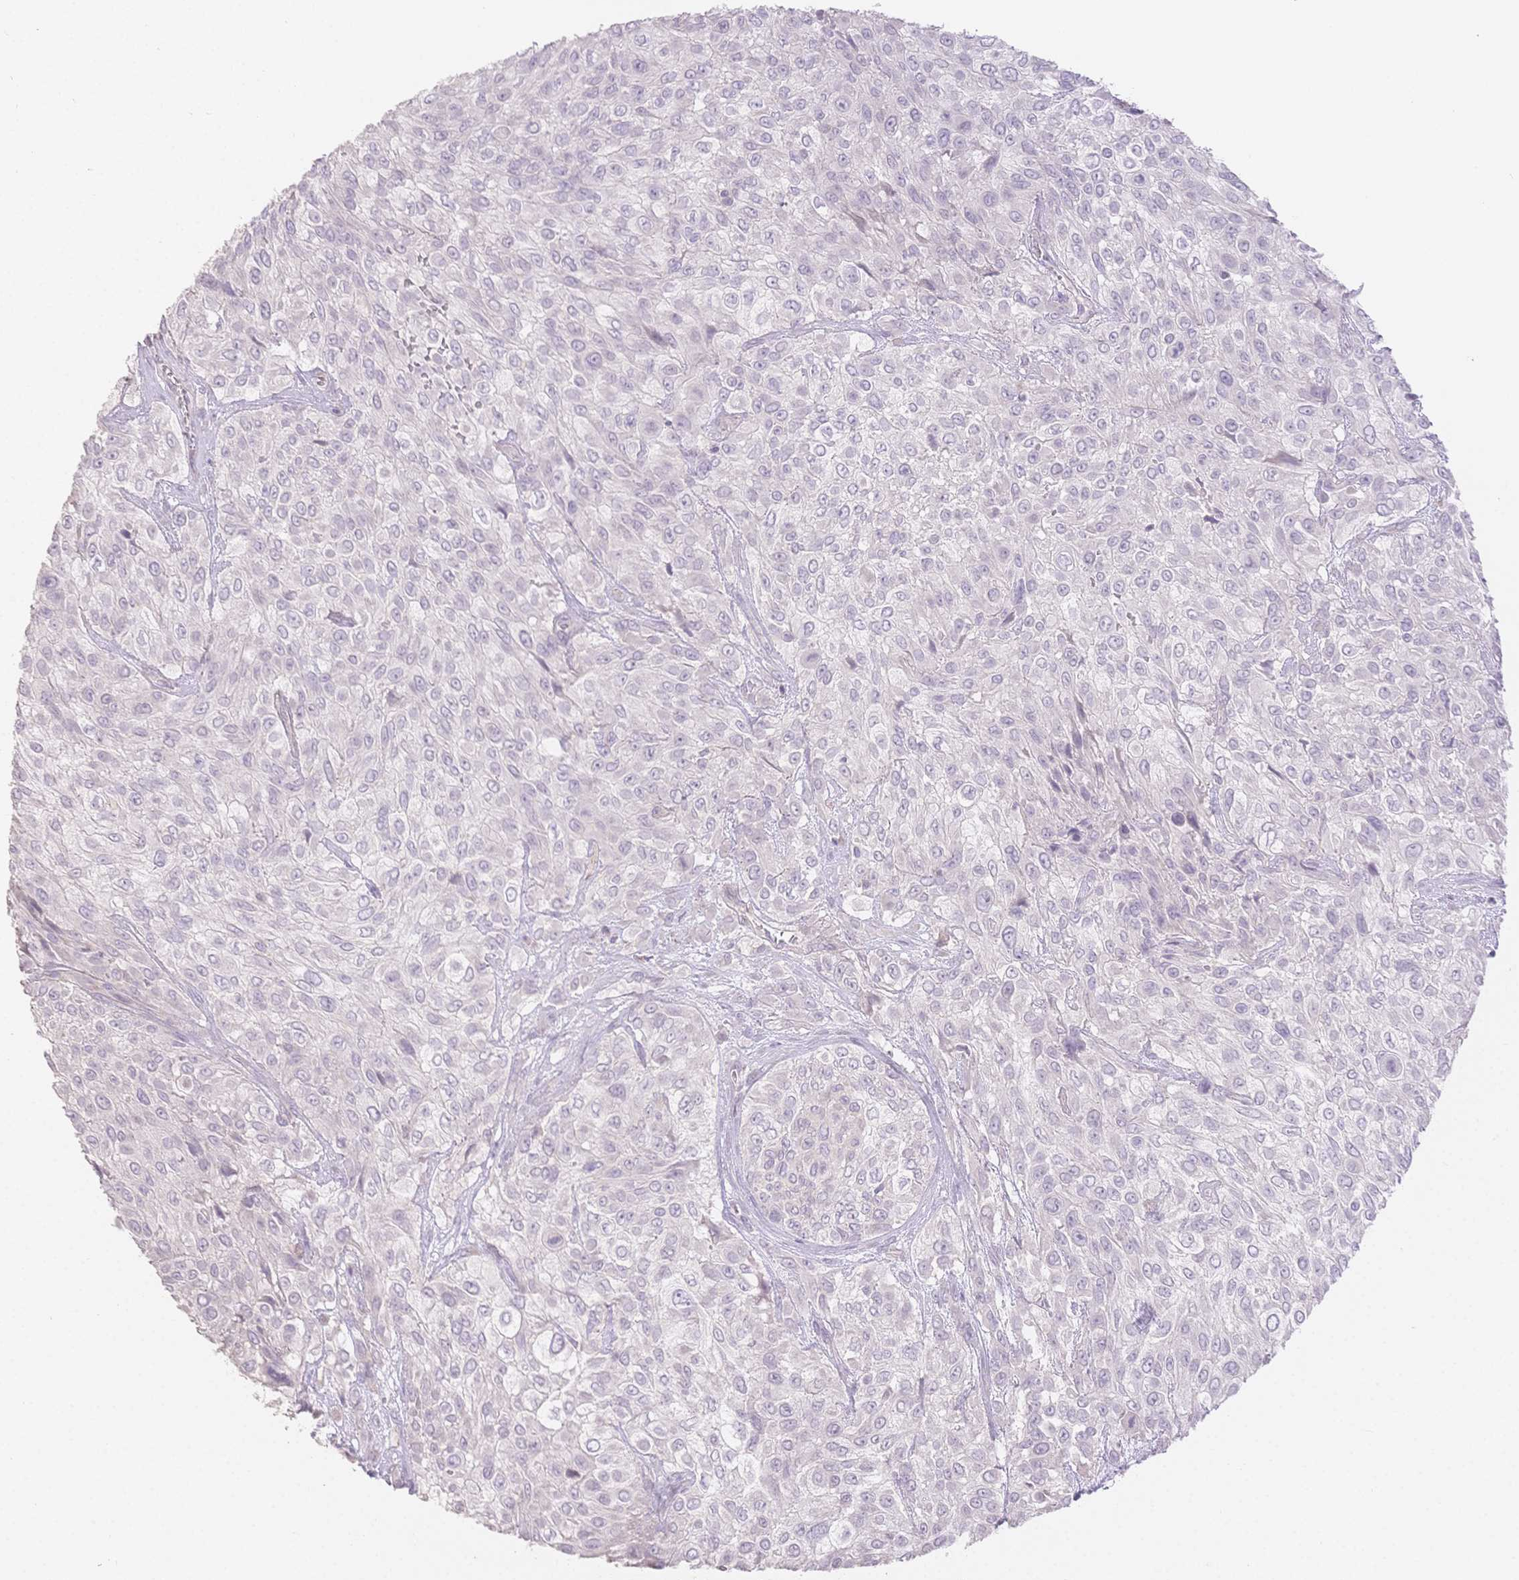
{"staining": {"intensity": "negative", "quantity": "none", "location": "none"}, "tissue": "urothelial cancer", "cell_type": "Tumor cells", "image_type": "cancer", "snomed": [{"axis": "morphology", "description": "Urothelial carcinoma, High grade"}, {"axis": "topography", "description": "Urinary bladder"}], "caption": "Immunohistochemistry of human high-grade urothelial carcinoma exhibits no positivity in tumor cells.", "gene": "SUV39H2", "patient": {"sex": "male", "age": 57}}